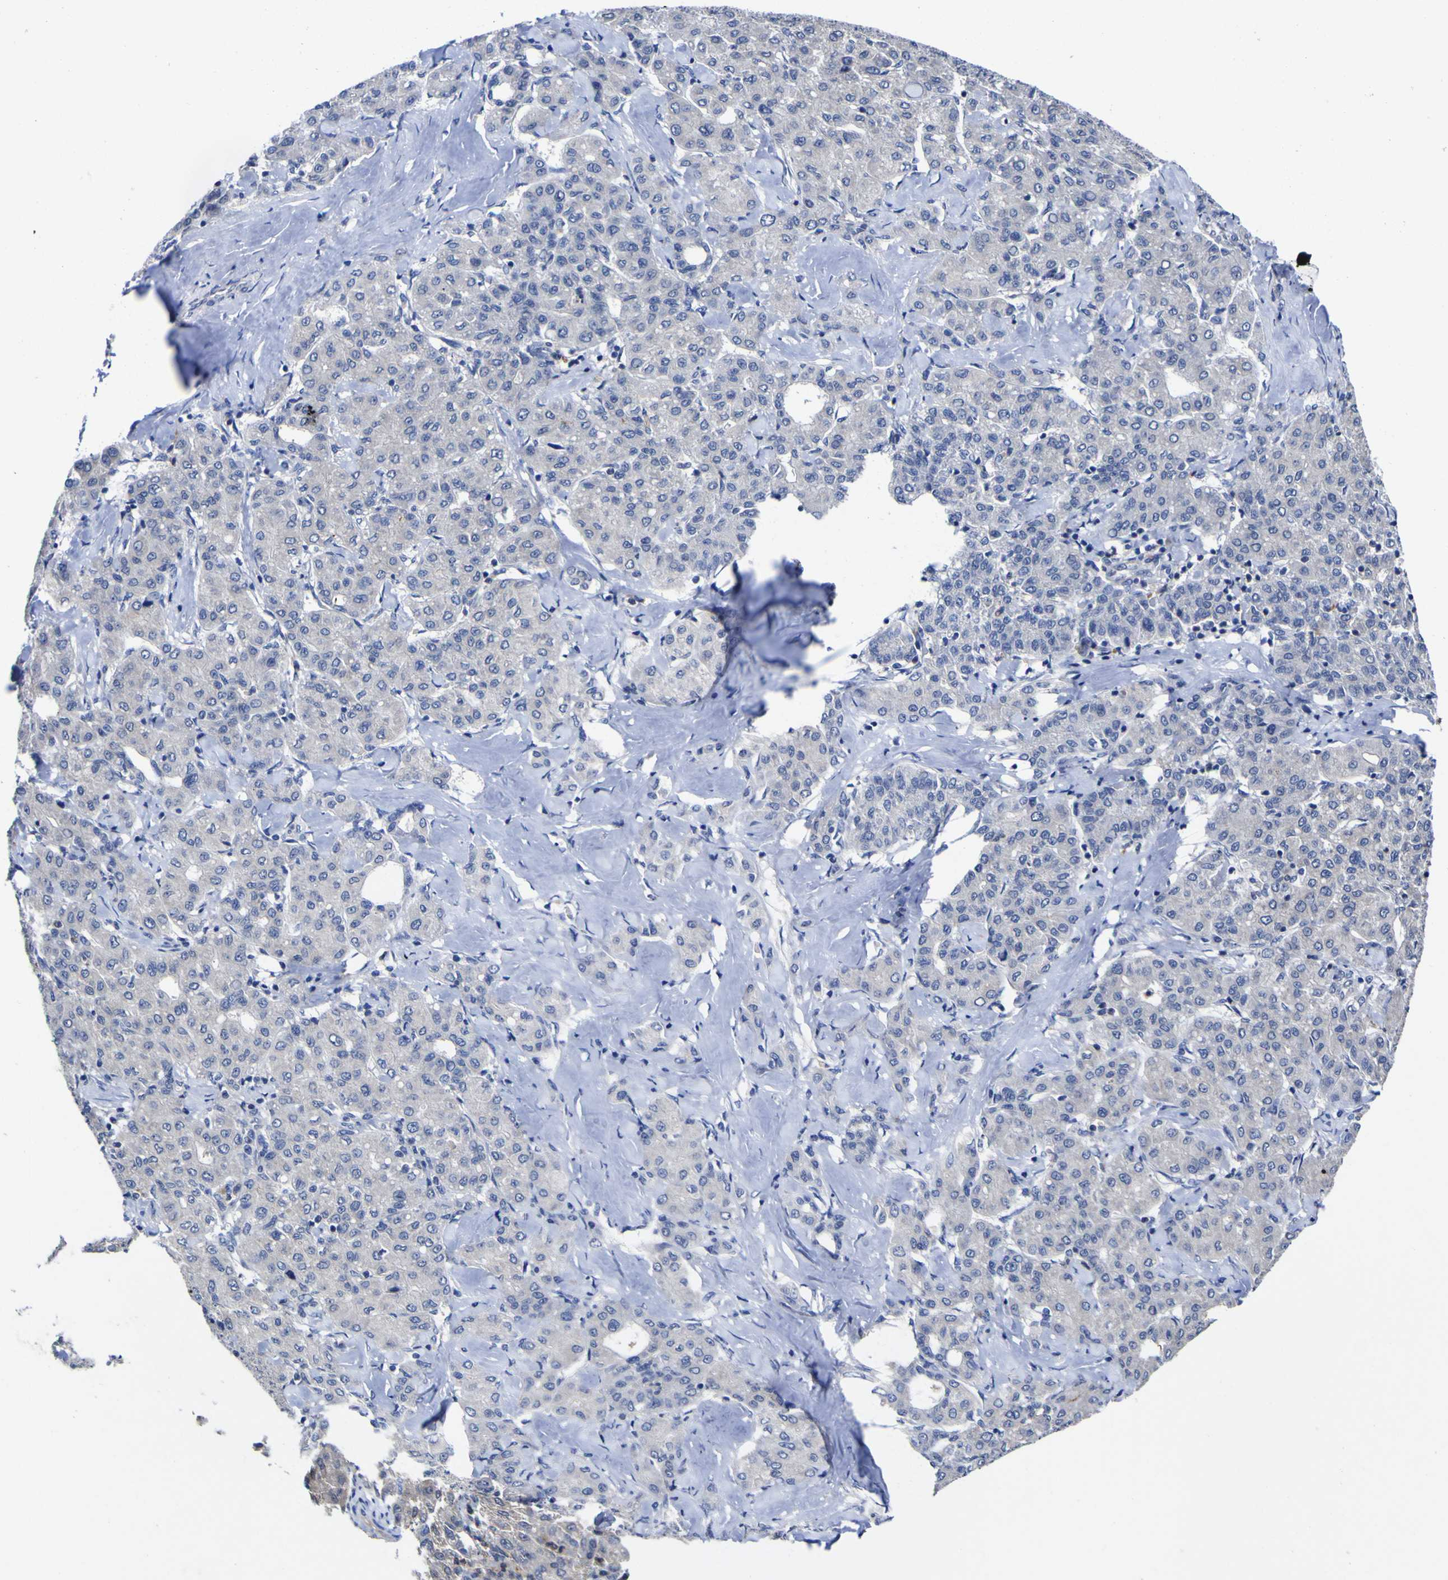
{"staining": {"intensity": "negative", "quantity": "none", "location": "none"}, "tissue": "liver cancer", "cell_type": "Tumor cells", "image_type": "cancer", "snomed": [{"axis": "morphology", "description": "Carcinoma, Hepatocellular, NOS"}, {"axis": "topography", "description": "Liver"}], "caption": "The image shows no staining of tumor cells in liver cancer. (Stains: DAB immunohistochemistry with hematoxylin counter stain, Microscopy: brightfield microscopy at high magnification).", "gene": "CASP6", "patient": {"sex": "male", "age": 65}}